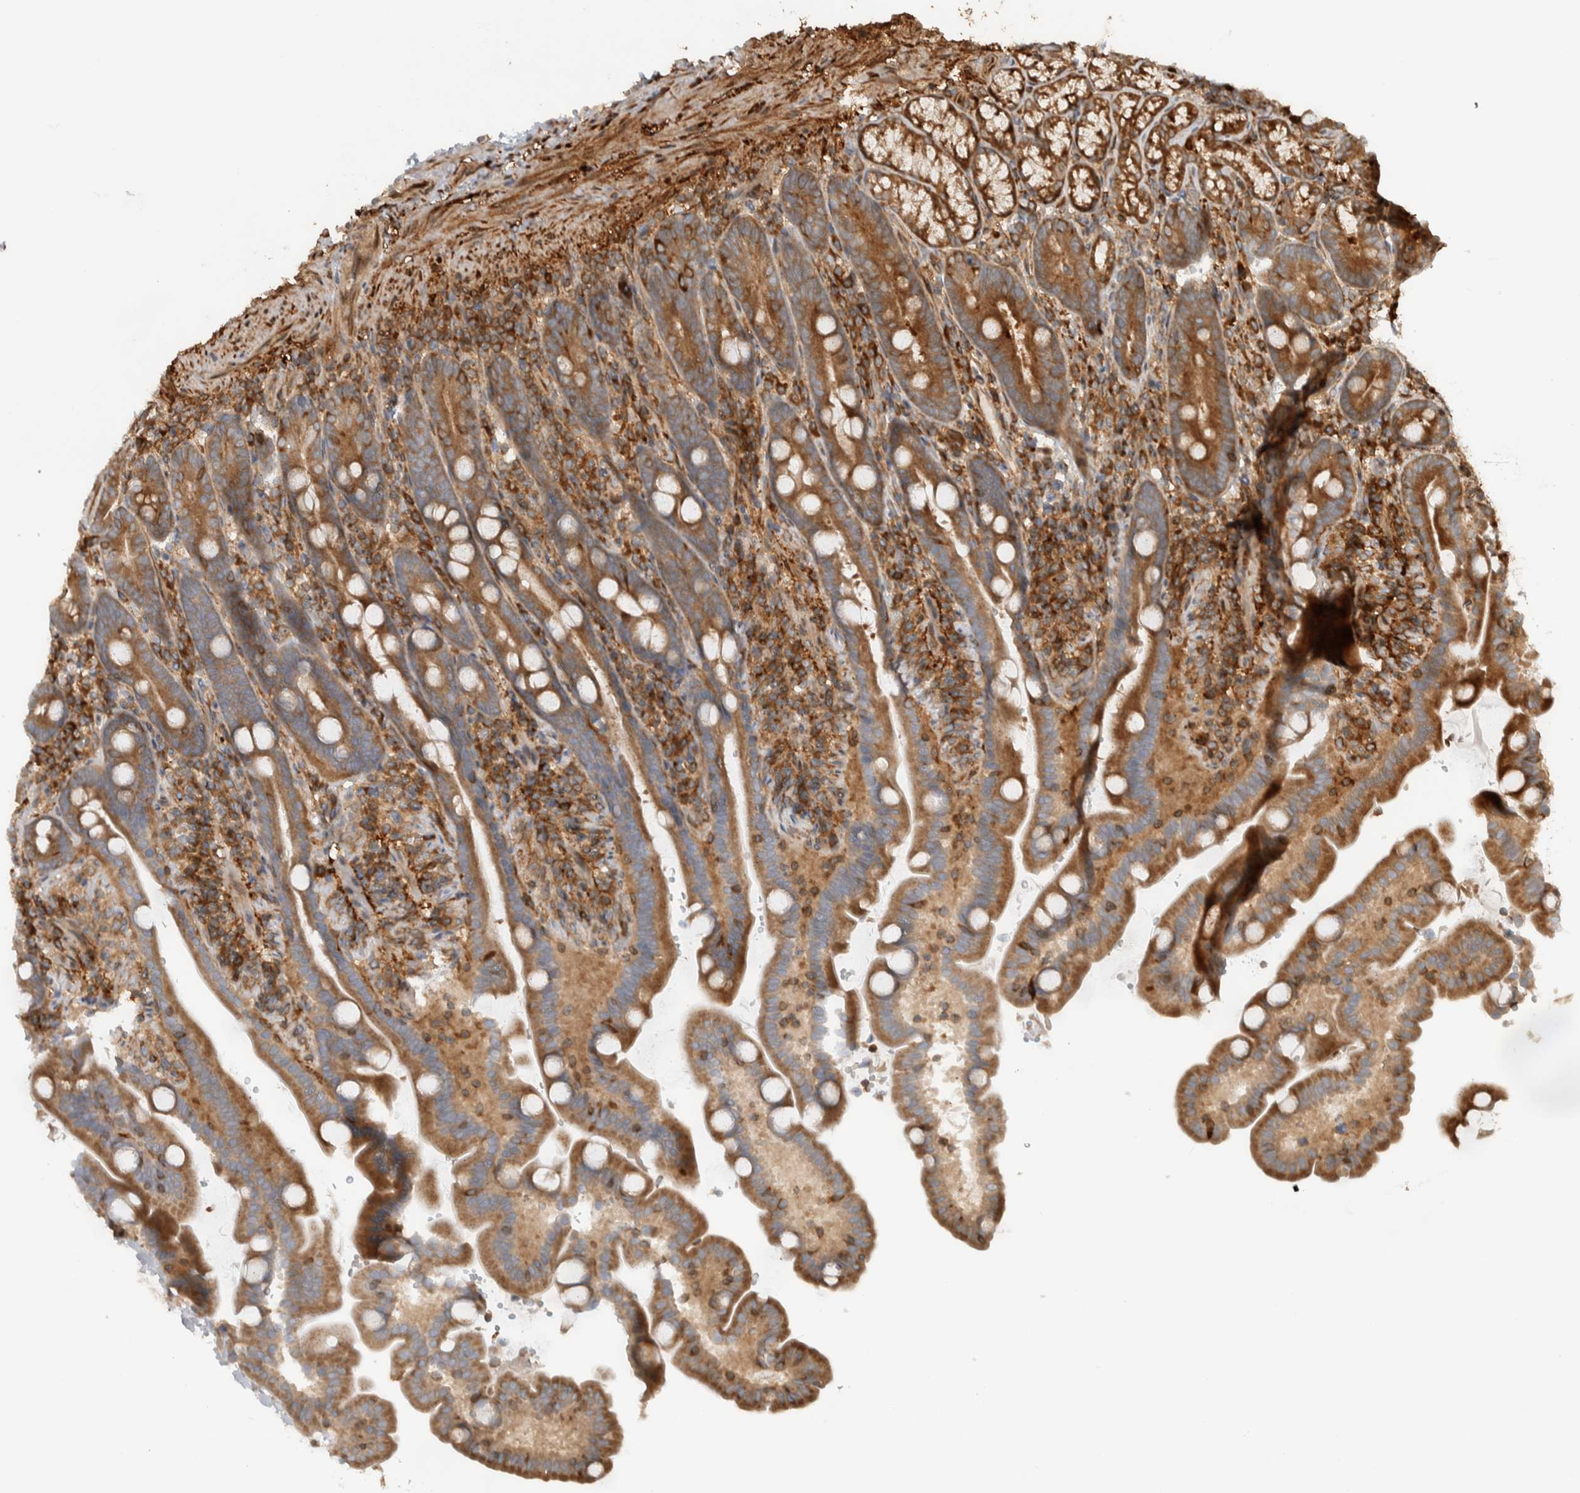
{"staining": {"intensity": "moderate", "quantity": ">75%", "location": "cytoplasmic/membranous"}, "tissue": "duodenum", "cell_type": "Glandular cells", "image_type": "normal", "snomed": [{"axis": "morphology", "description": "Normal tissue, NOS"}, {"axis": "topography", "description": "Duodenum"}], "caption": "Brown immunohistochemical staining in benign duodenum displays moderate cytoplasmic/membranous expression in approximately >75% of glandular cells. The staining was performed using DAB (3,3'-diaminobenzidine), with brown indicating positive protein expression. Nuclei are stained blue with hematoxylin.", "gene": "CNTROB", "patient": {"sex": "male", "age": 54}}